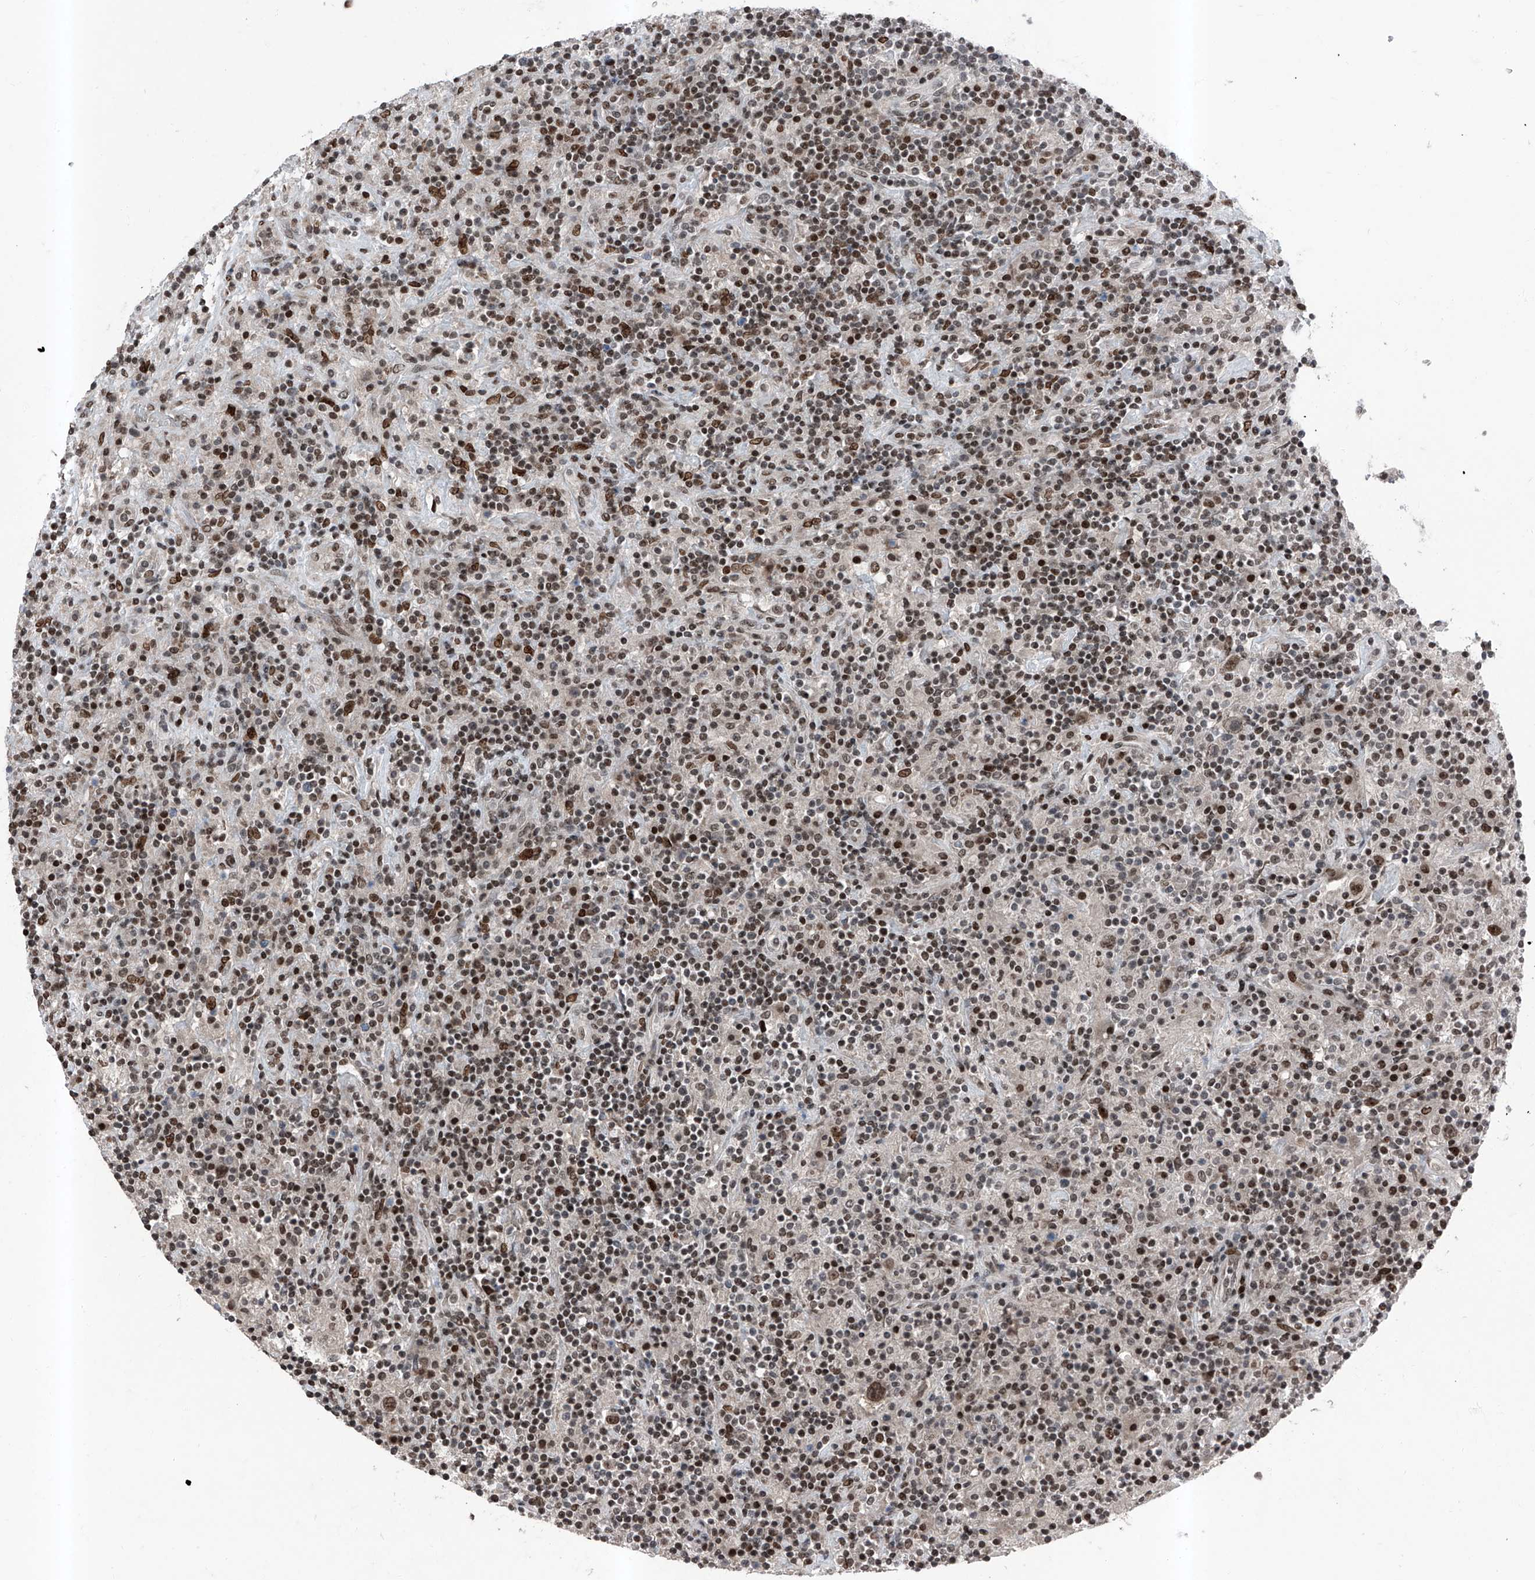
{"staining": {"intensity": "moderate", "quantity": ">75%", "location": "nuclear"}, "tissue": "lymphoma", "cell_type": "Tumor cells", "image_type": "cancer", "snomed": [{"axis": "morphology", "description": "Hodgkin's disease, NOS"}, {"axis": "topography", "description": "Lymph node"}], "caption": "Tumor cells demonstrate medium levels of moderate nuclear staining in approximately >75% of cells in lymphoma. The staining was performed using DAB (3,3'-diaminobenzidine) to visualize the protein expression in brown, while the nuclei were stained in blue with hematoxylin (Magnification: 20x).", "gene": "BMI1", "patient": {"sex": "male", "age": 70}}